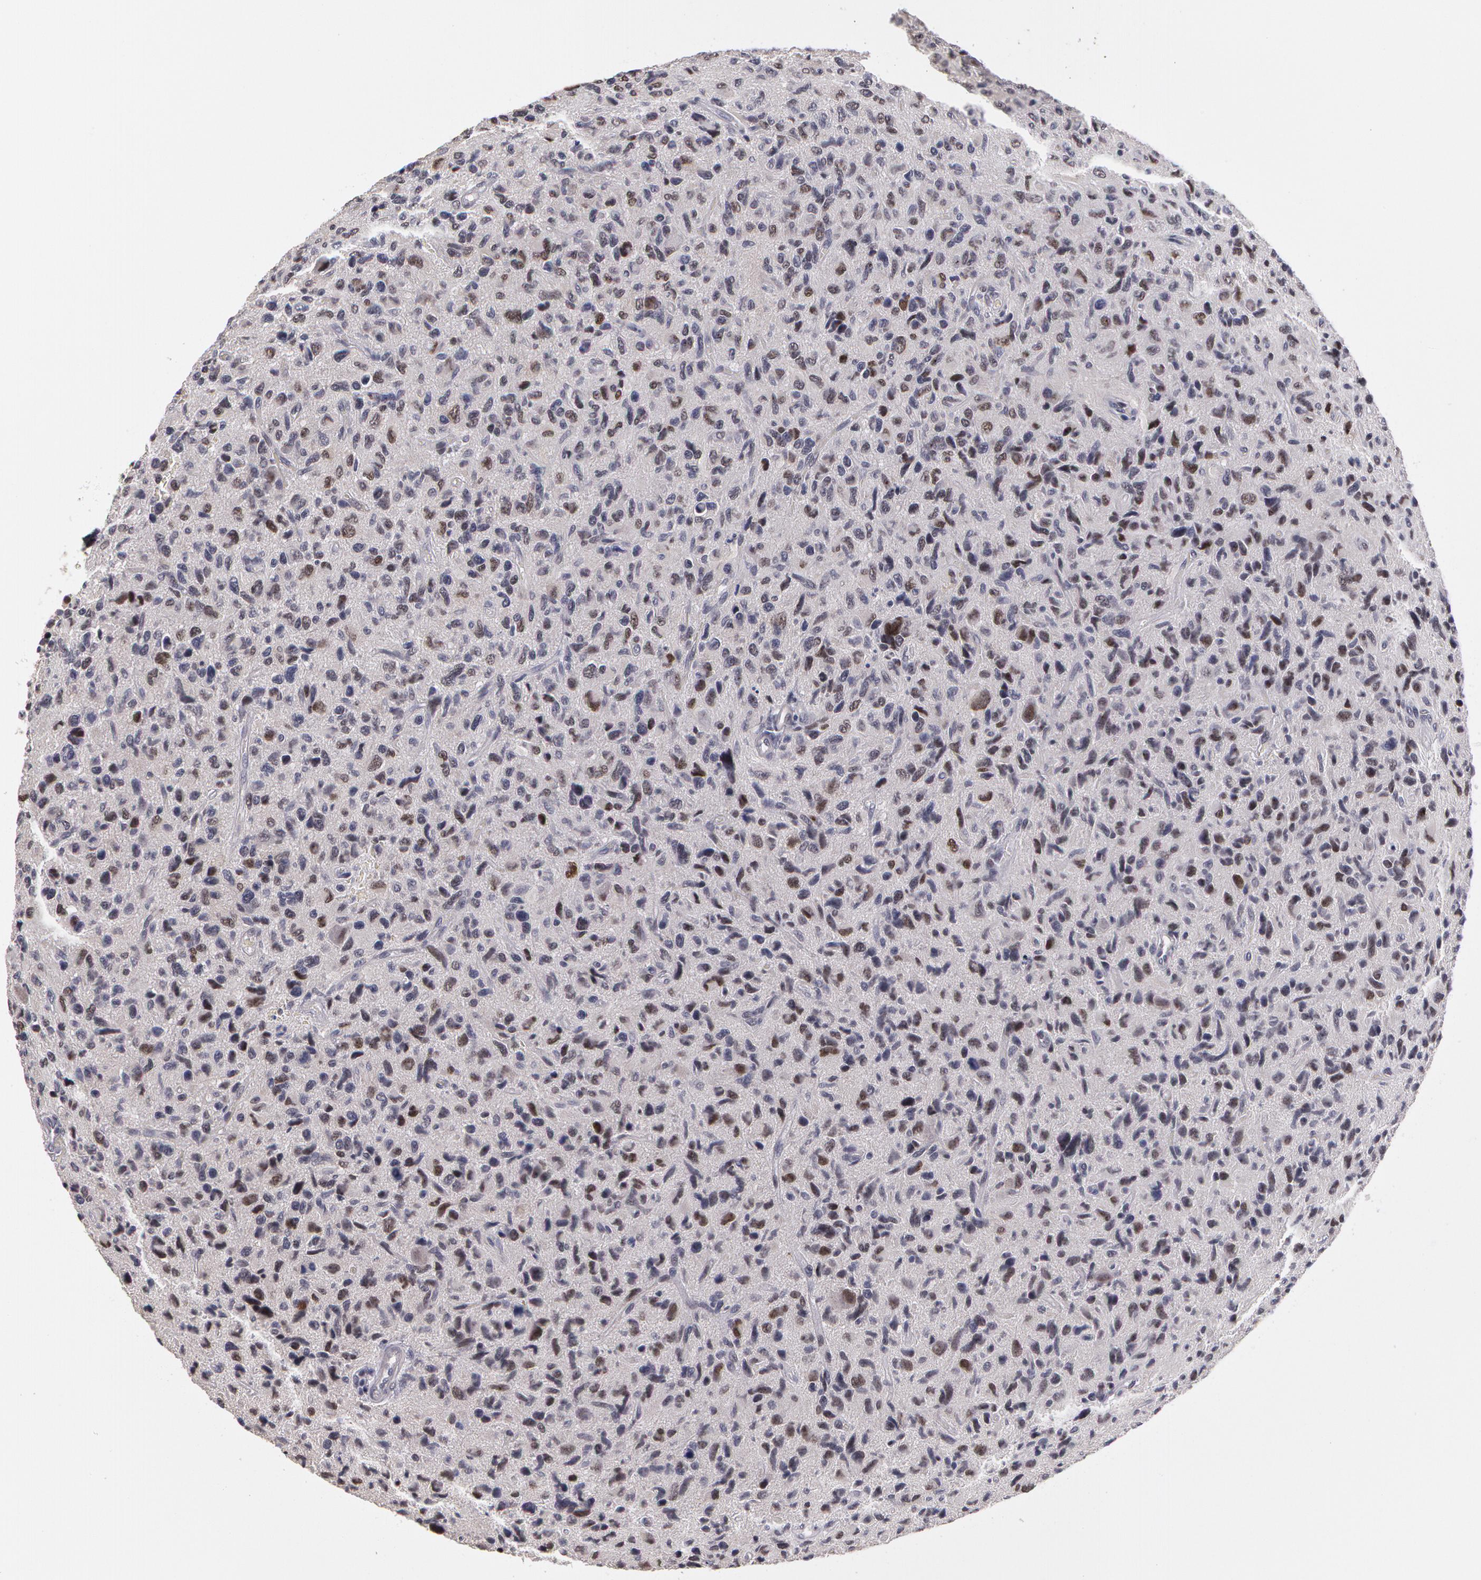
{"staining": {"intensity": "weak", "quantity": "<25%", "location": "nuclear"}, "tissue": "glioma", "cell_type": "Tumor cells", "image_type": "cancer", "snomed": [{"axis": "morphology", "description": "Glioma, malignant, High grade"}, {"axis": "topography", "description": "Brain"}], "caption": "Tumor cells show no significant protein expression in glioma.", "gene": "PRICKLE1", "patient": {"sex": "female", "age": 60}}